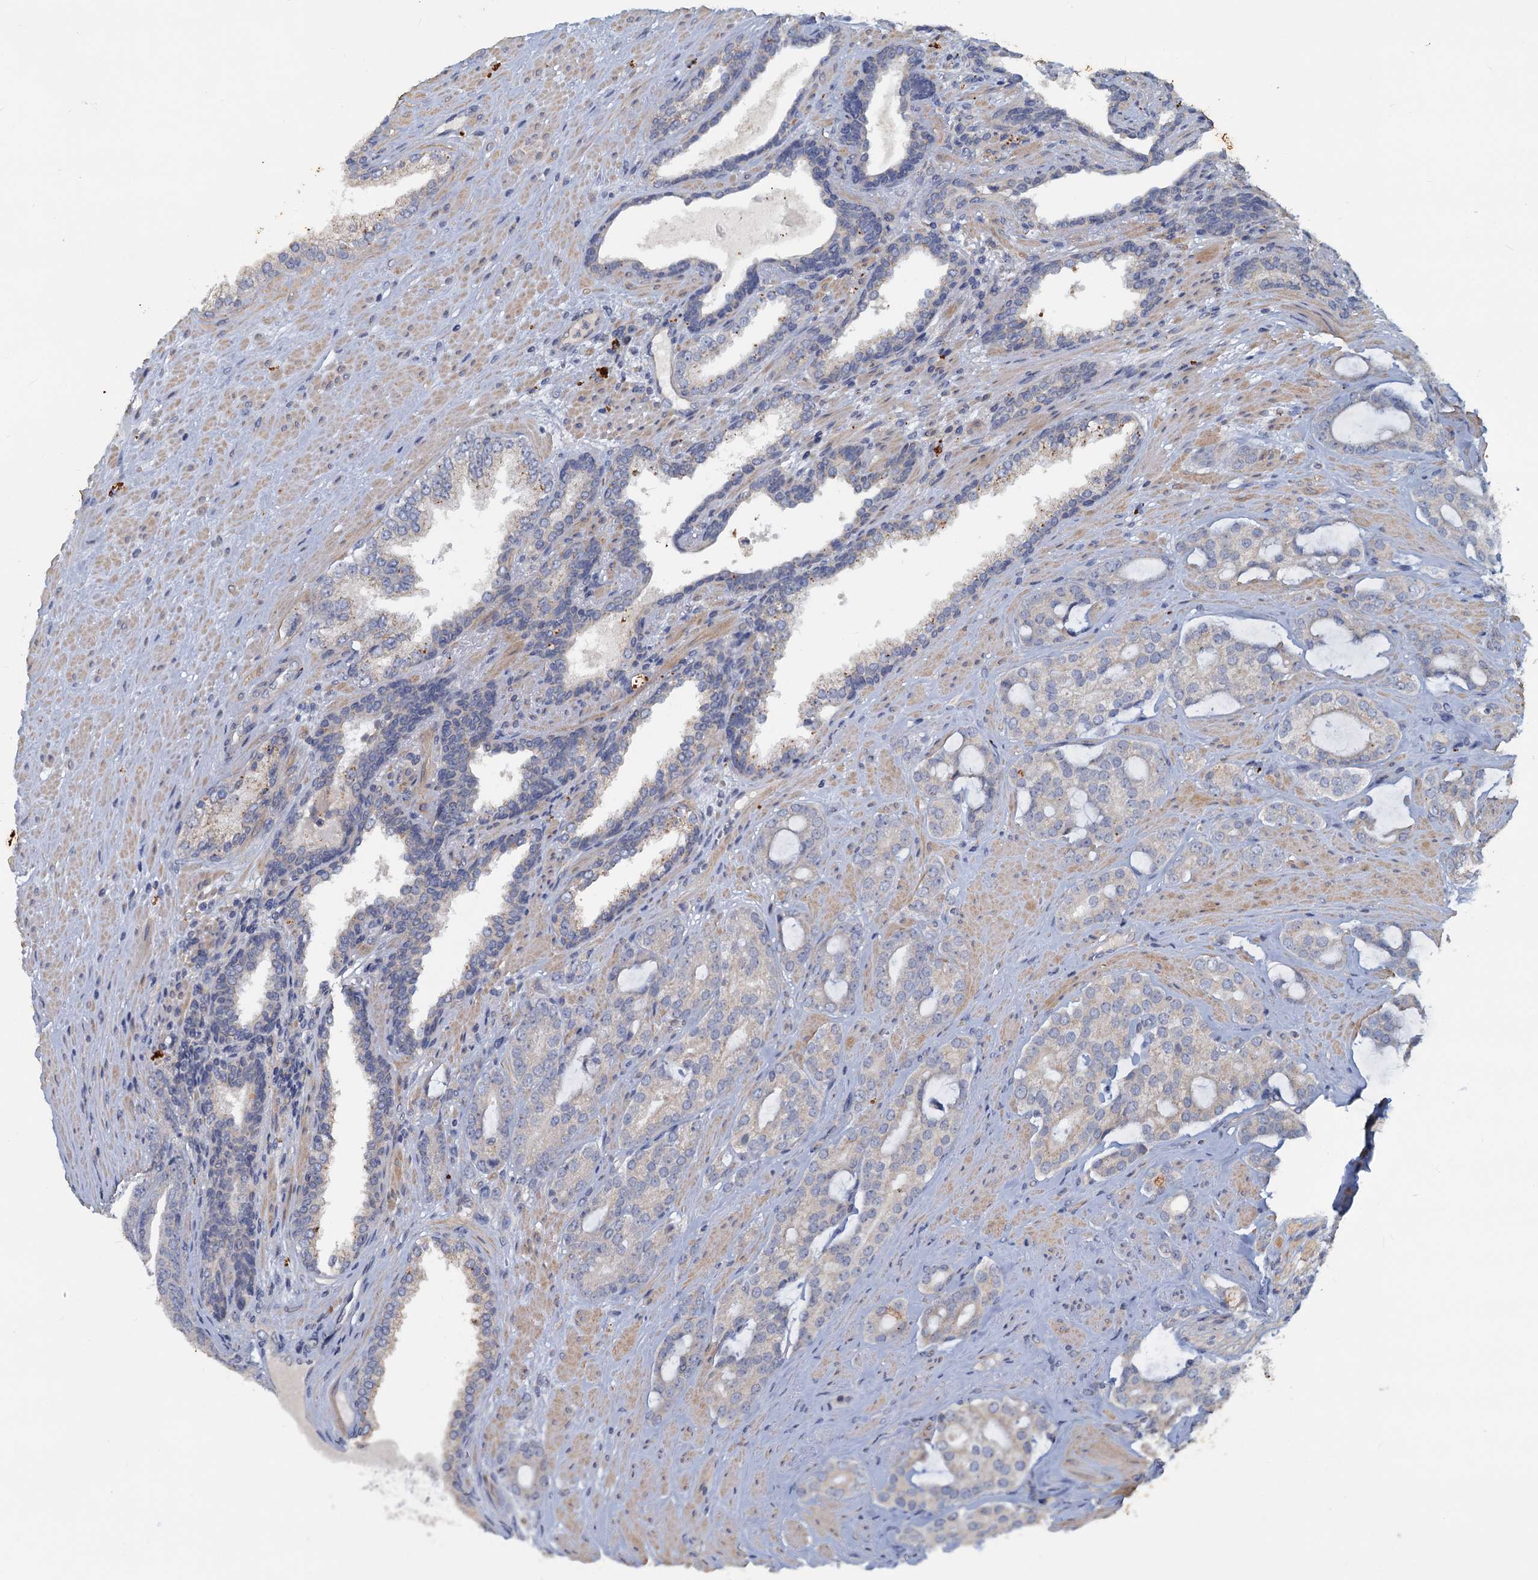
{"staining": {"intensity": "negative", "quantity": "none", "location": "none"}, "tissue": "prostate cancer", "cell_type": "Tumor cells", "image_type": "cancer", "snomed": [{"axis": "morphology", "description": "Adenocarcinoma, High grade"}, {"axis": "topography", "description": "Prostate"}], "caption": "The image shows no significant positivity in tumor cells of prostate adenocarcinoma (high-grade).", "gene": "SLC2A7", "patient": {"sex": "male", "age": 63}}